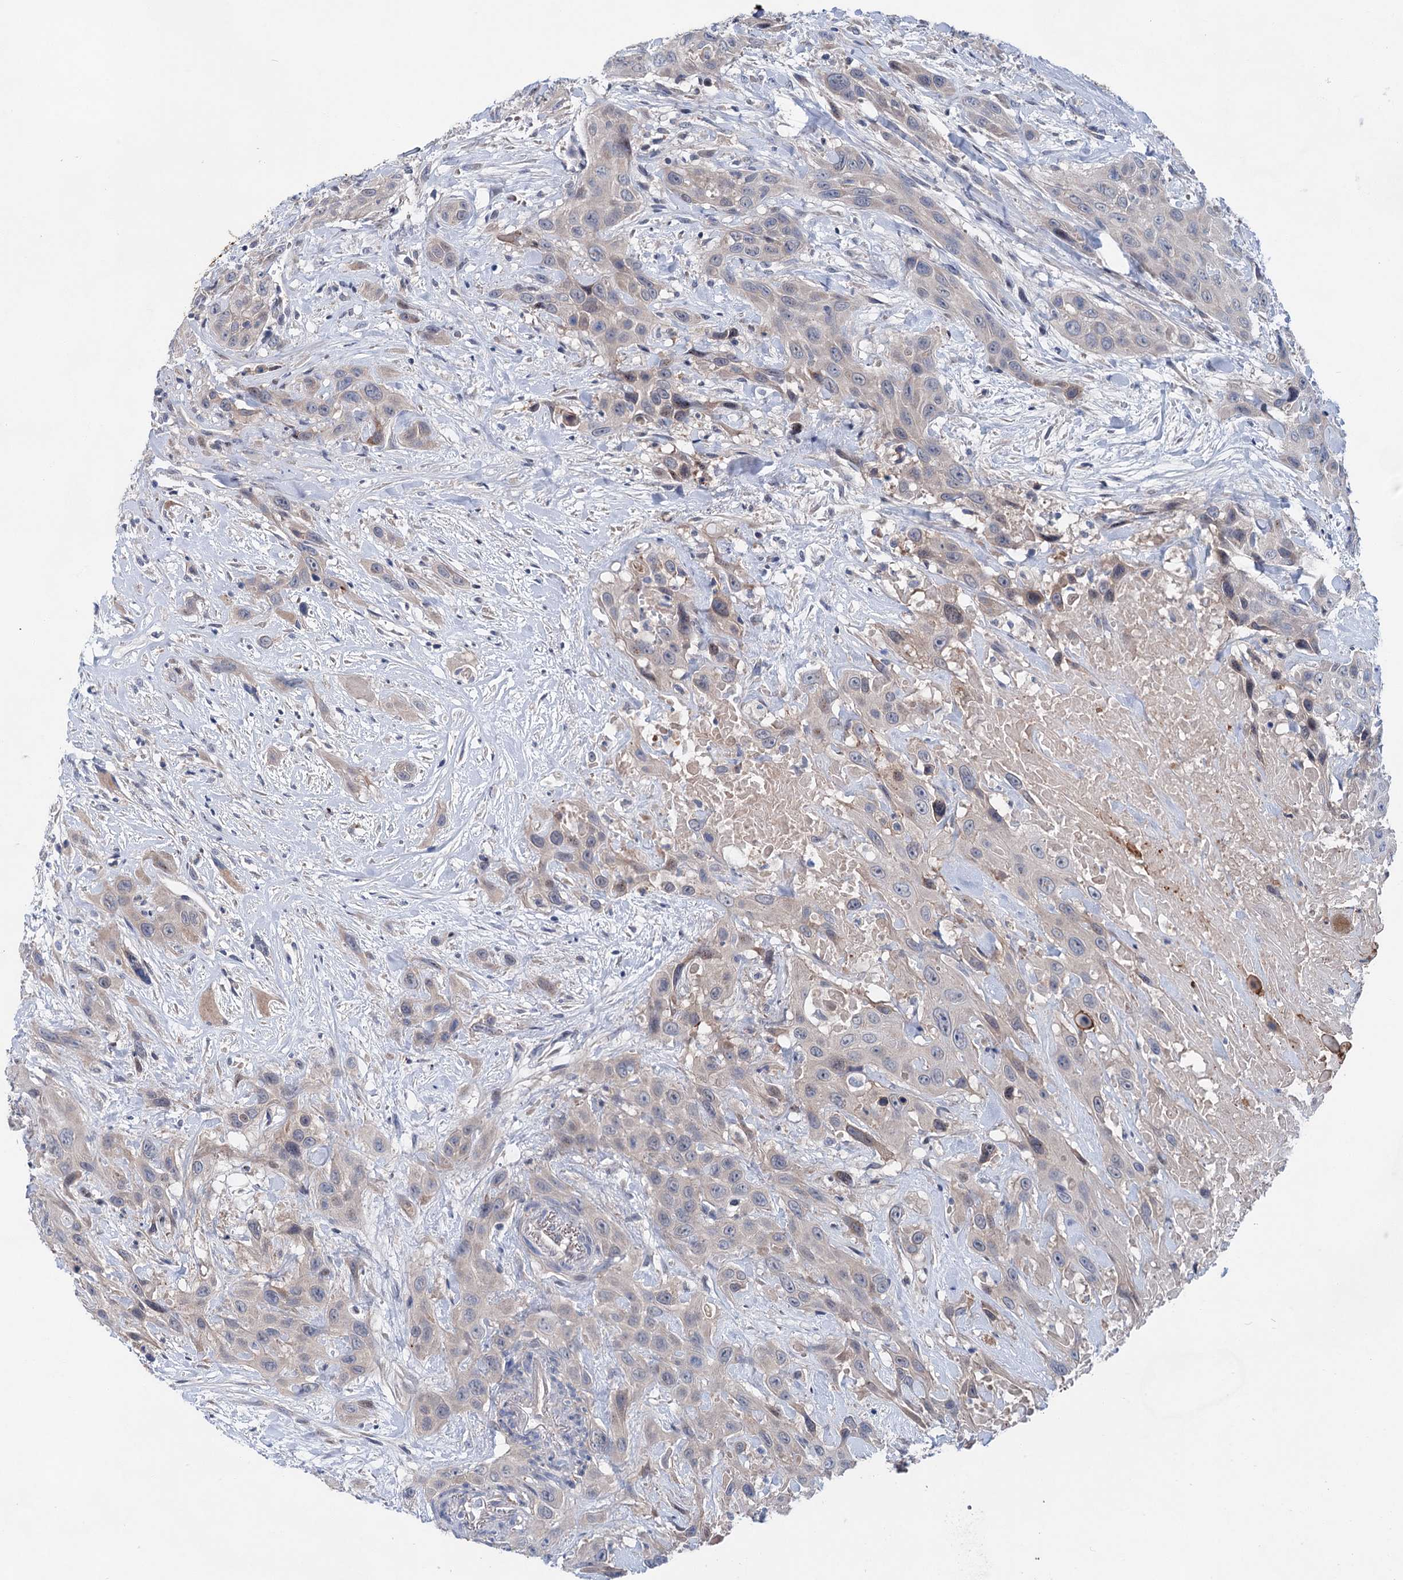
{"staining": {"intensity": "negative", "quantity": "none", "location": "none"}, "tissue": "head and neck cancer", "cell_type": "Tumor cells", "image_type": "cancer", "snomed": [{"axis": "morphology", "description": "Squamous cell carcinoma, NOS"}, {"axis": "topography", "description": "Head-Neck"}], "caption": "Tumor cells show no significant staining in head and neck cancer (squamous cell carcinoma).", "gene": "MORN3", "patient": {"sex": "male", "age": 81}}